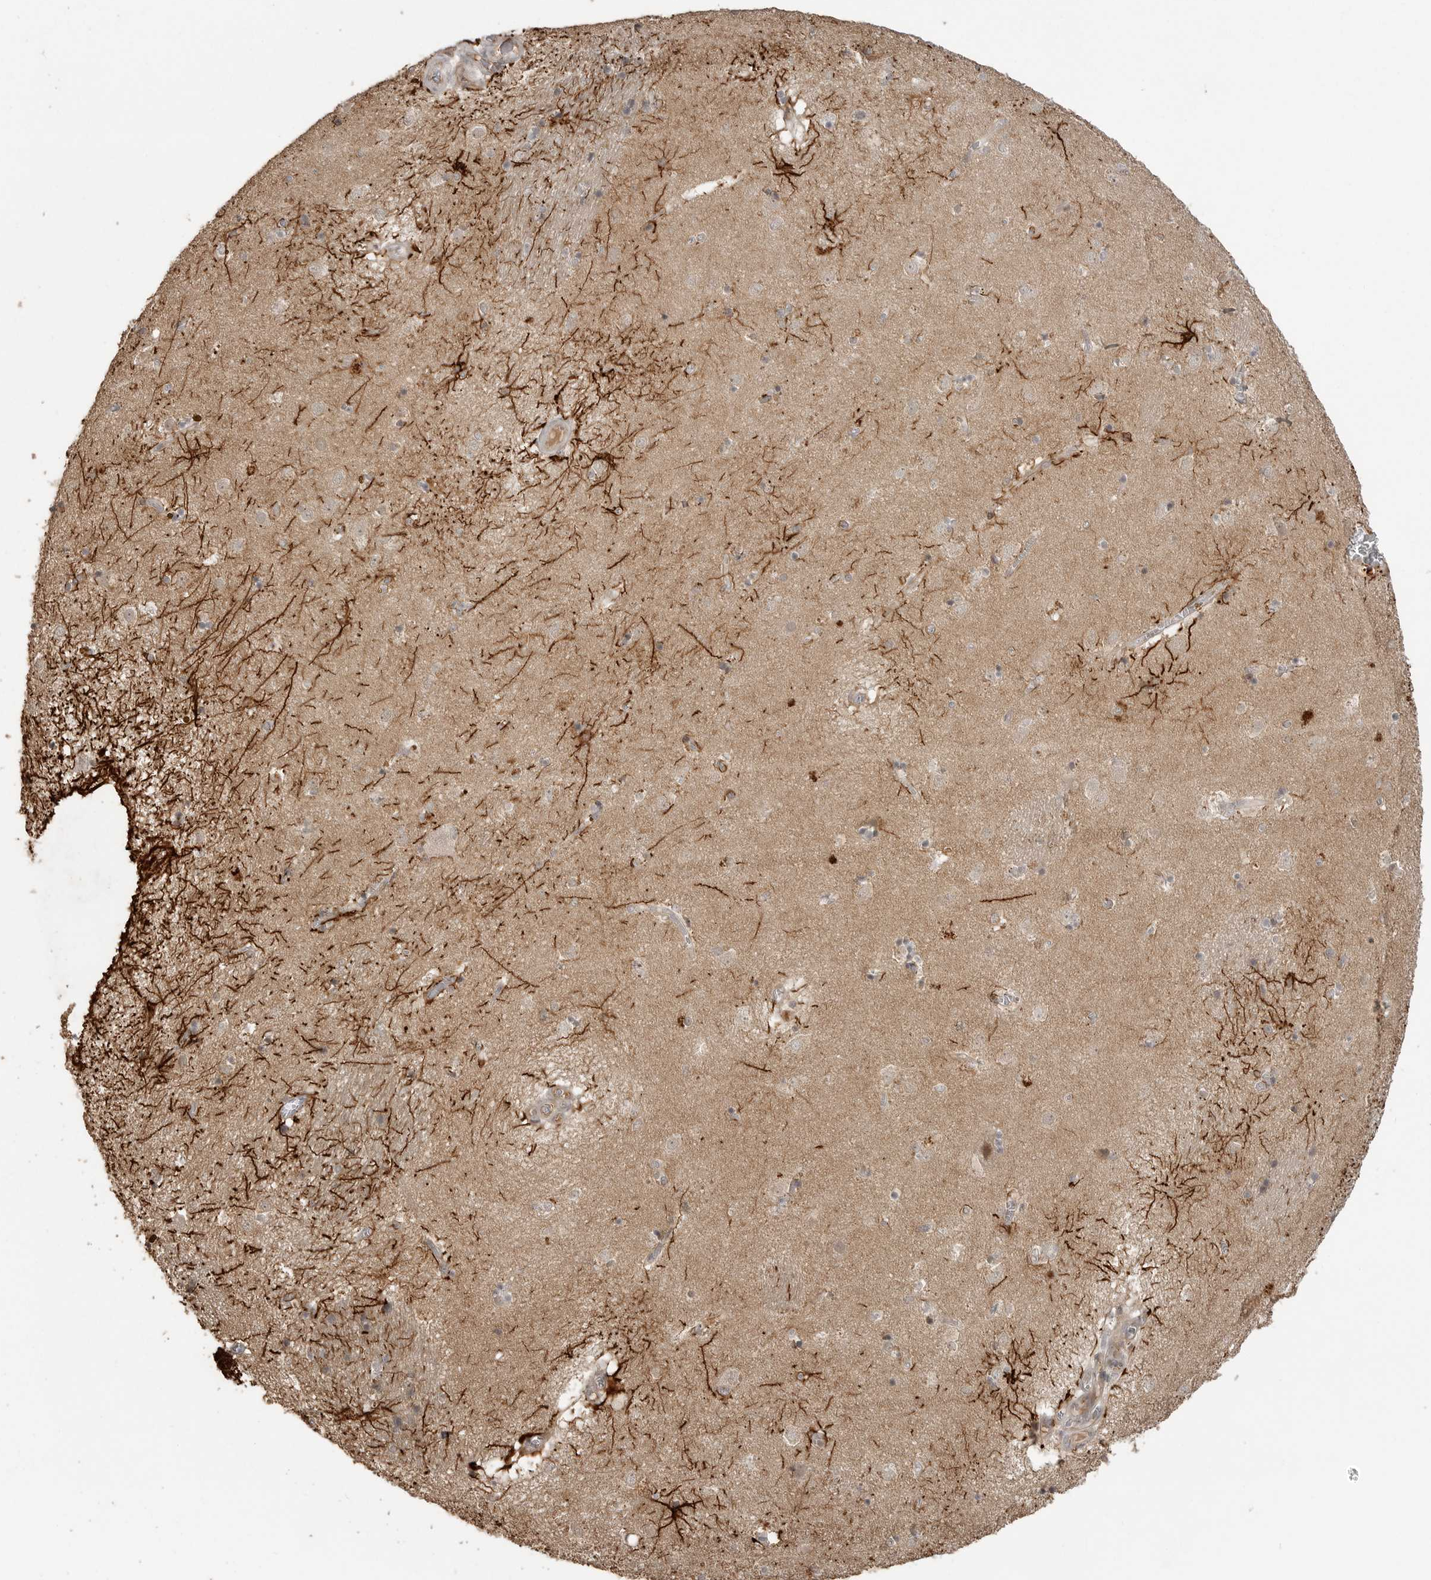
{"staining": {"intensity": "strong", "quantity": "<25%", "location": "cytoplasmic/membranous"}, "tissue": "caudate", "cell_type": "Glial cells", "image_type": "normal", "snomed": [{"axis": "morphology", "description": "Normal tissue, NOS"}, {"axis": "topography", "description": "Lateral ventricle wall"}], "caption": "Protein staining demonstrates strong cytoplasmic/membranous expression in about <25% of glial cells in normal caudate.", "gene": "SMG8", "patient": {"sex": "male", "age": 70}}